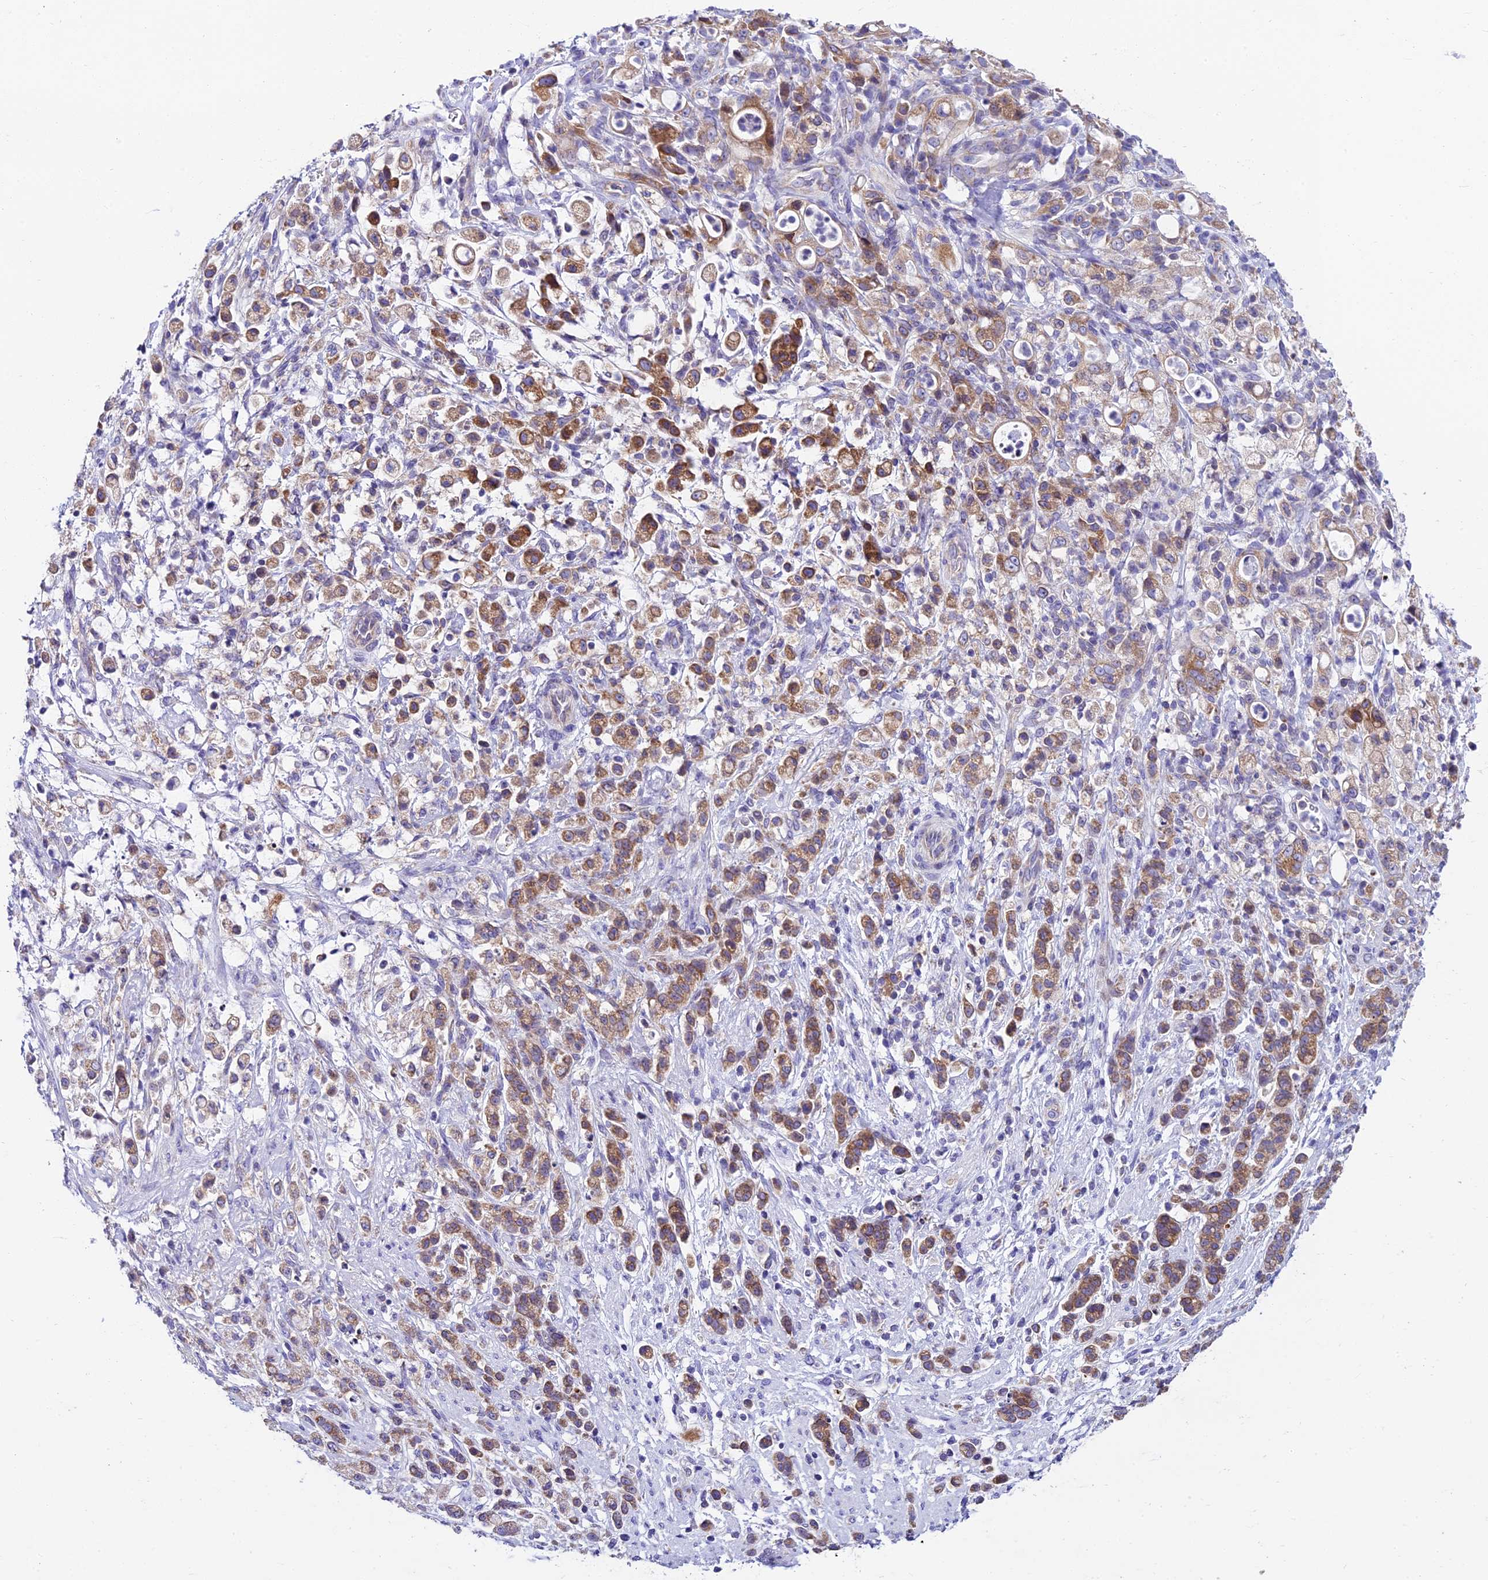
{"staining": {"intensity": "moderate", "quantity": ">75%", "location": "cytoplasmic/membranous"}, "tissue": "stomach cancer", "cell_type": "Tumor cells", "image_type": "cancer", "snomed": [{"axis": "morphology", "description": "Adenocarcinoma, NOS"}, {"axis": "topography", "description": "Stomach"}], "caption": "Tumor cells exhibit medium levels of moderate cytoplasmic/membranous positivity in about >75% of cells in stomach adenocarcinoma. The staining is performed using DAB (3,3'-diaminobenzidine) brown chromogen to label protein expression. The nuclei are counter-stained blue using hematoxylin.", "gene": "REEP4", "patient": {"sex": "female", "age": 60}}